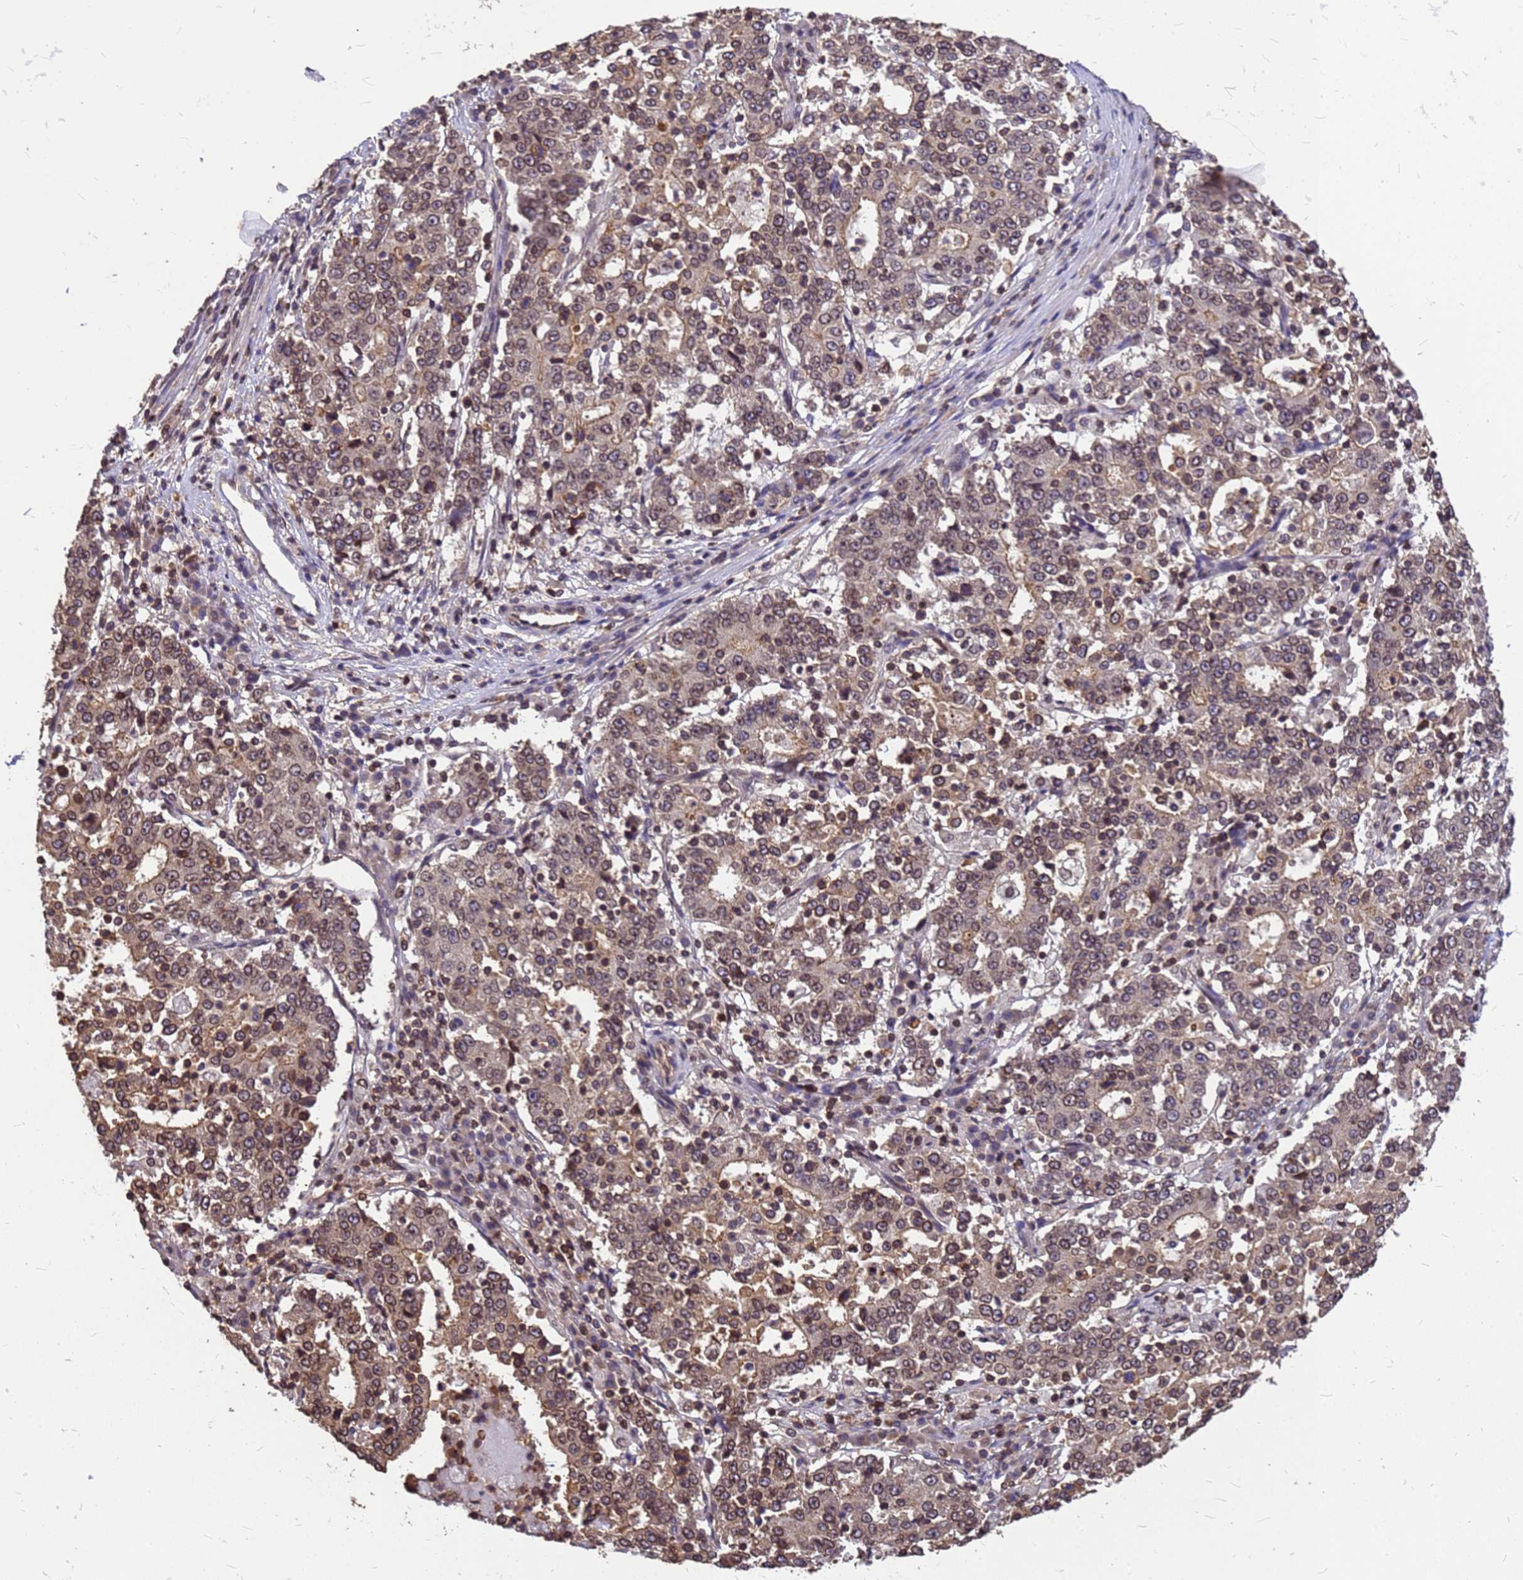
{"staining": {"intensity": "moderate", "quantity": "25%-75%", "location": "cytoplasmic/membranous,nuclear"}, "tissue": "stomach cancer", "cell_type": "Tumor cells", "image_type": "cancer", "snomed": [{"axis": "morphology", "description": "Adenocarcinoma, NOS"}, {"axis": "topography", "description": "Stomach"}], "caption": "Immunohistochemical staining of human stomach adenocarcinoma displays moderate cytoplasmic/membranous and nuclear protein expression in about 25%-75% of tumor cells.", "gene": "C1orf35", "patient": {"sex": "male", "age": 59}}